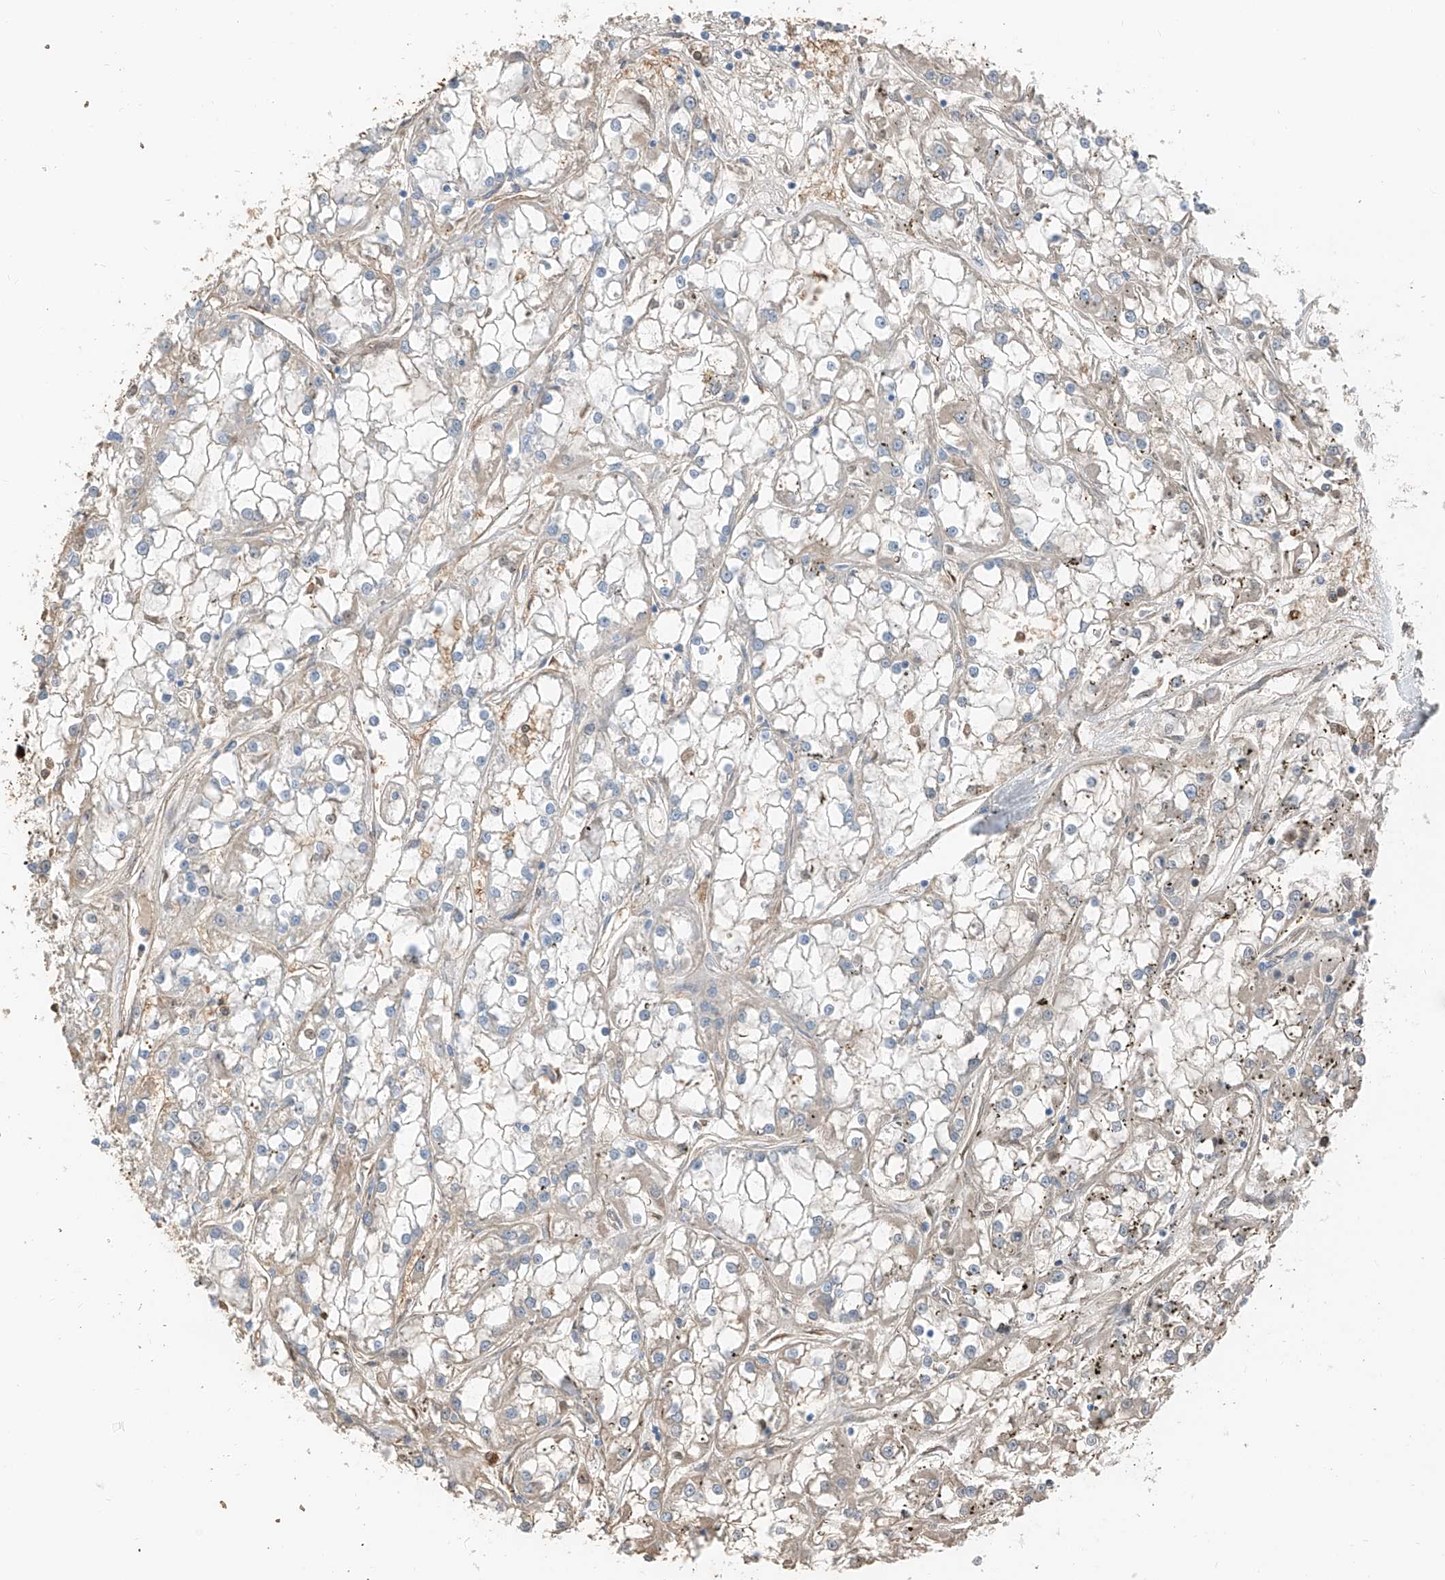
{"staining": {"intensity": "negative", "quantity": "none", "location": "none"}, "tissue": "renal cancer", "cell_type": "Tumor cells", "image_type": "cancer", "snomed": [{"axis": "morphology", "description": "Adenocarcinoma, NOS"}, {"axis": "topography", "description": "Kidney"}], "caption": "Tumor cells are negative for protein expression in human adenocarcinoma (renal). (Brightfield microscopy of DAB (3,3'-diaminobenzidine) IHC at high magnification).", "gene": "PRSS23", "patient": {"sex": "female", "age": 52}}